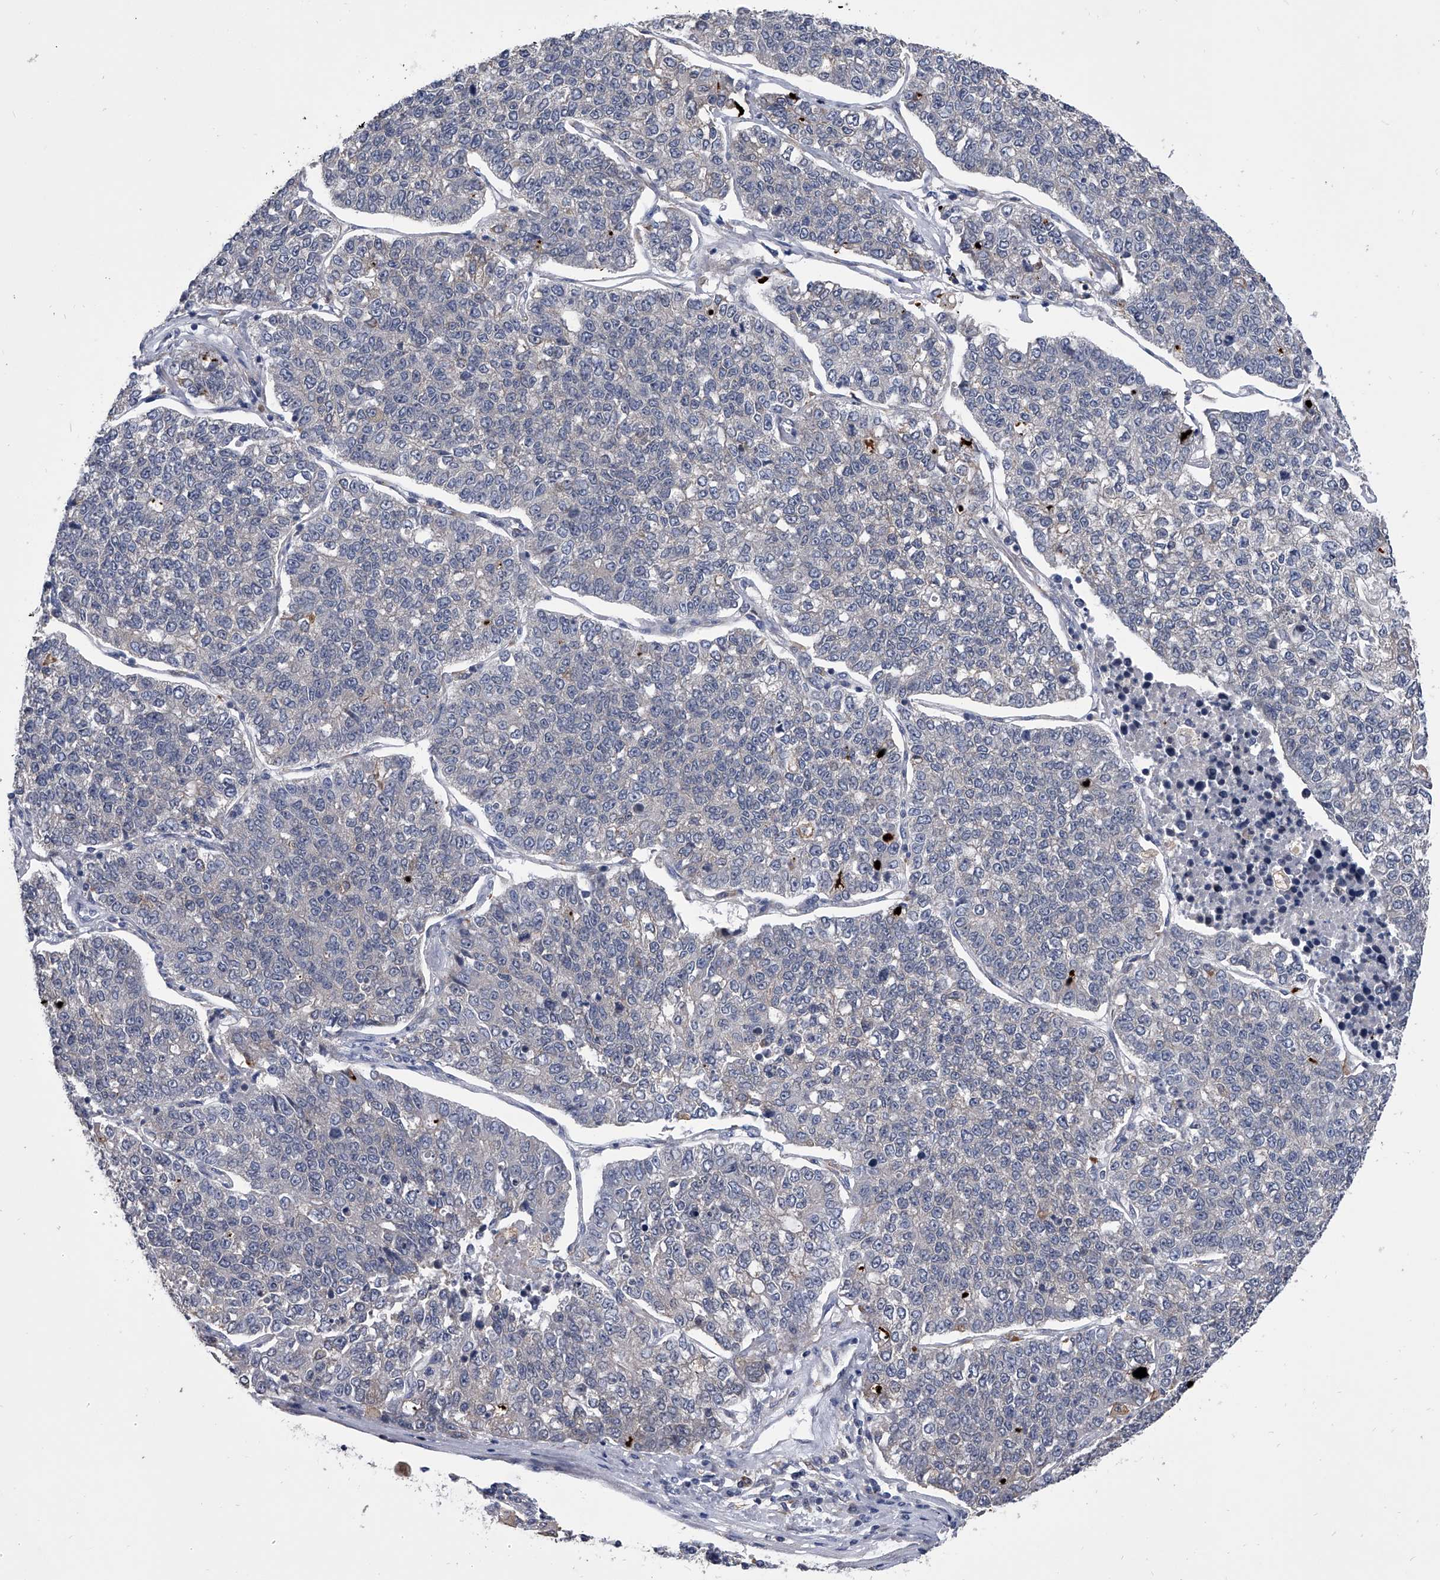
{"staining": {"intensity": "negative", "quantity": "none", "location": "none"}, "tissue": "lung cancer", "cell_type": "Tumor cells", "image_type": "cancer", "snomed": [{"axis": "morphology", "description": "Adenocarcinoma, NOS"}, {"axis": "topography", "description": "Lung"}], "caption": "Tumor cells show no significant expression in adenocarcinoma (lung).", "gene": "MAP4K3", "patient": {"sex": "male", "age": 49}}